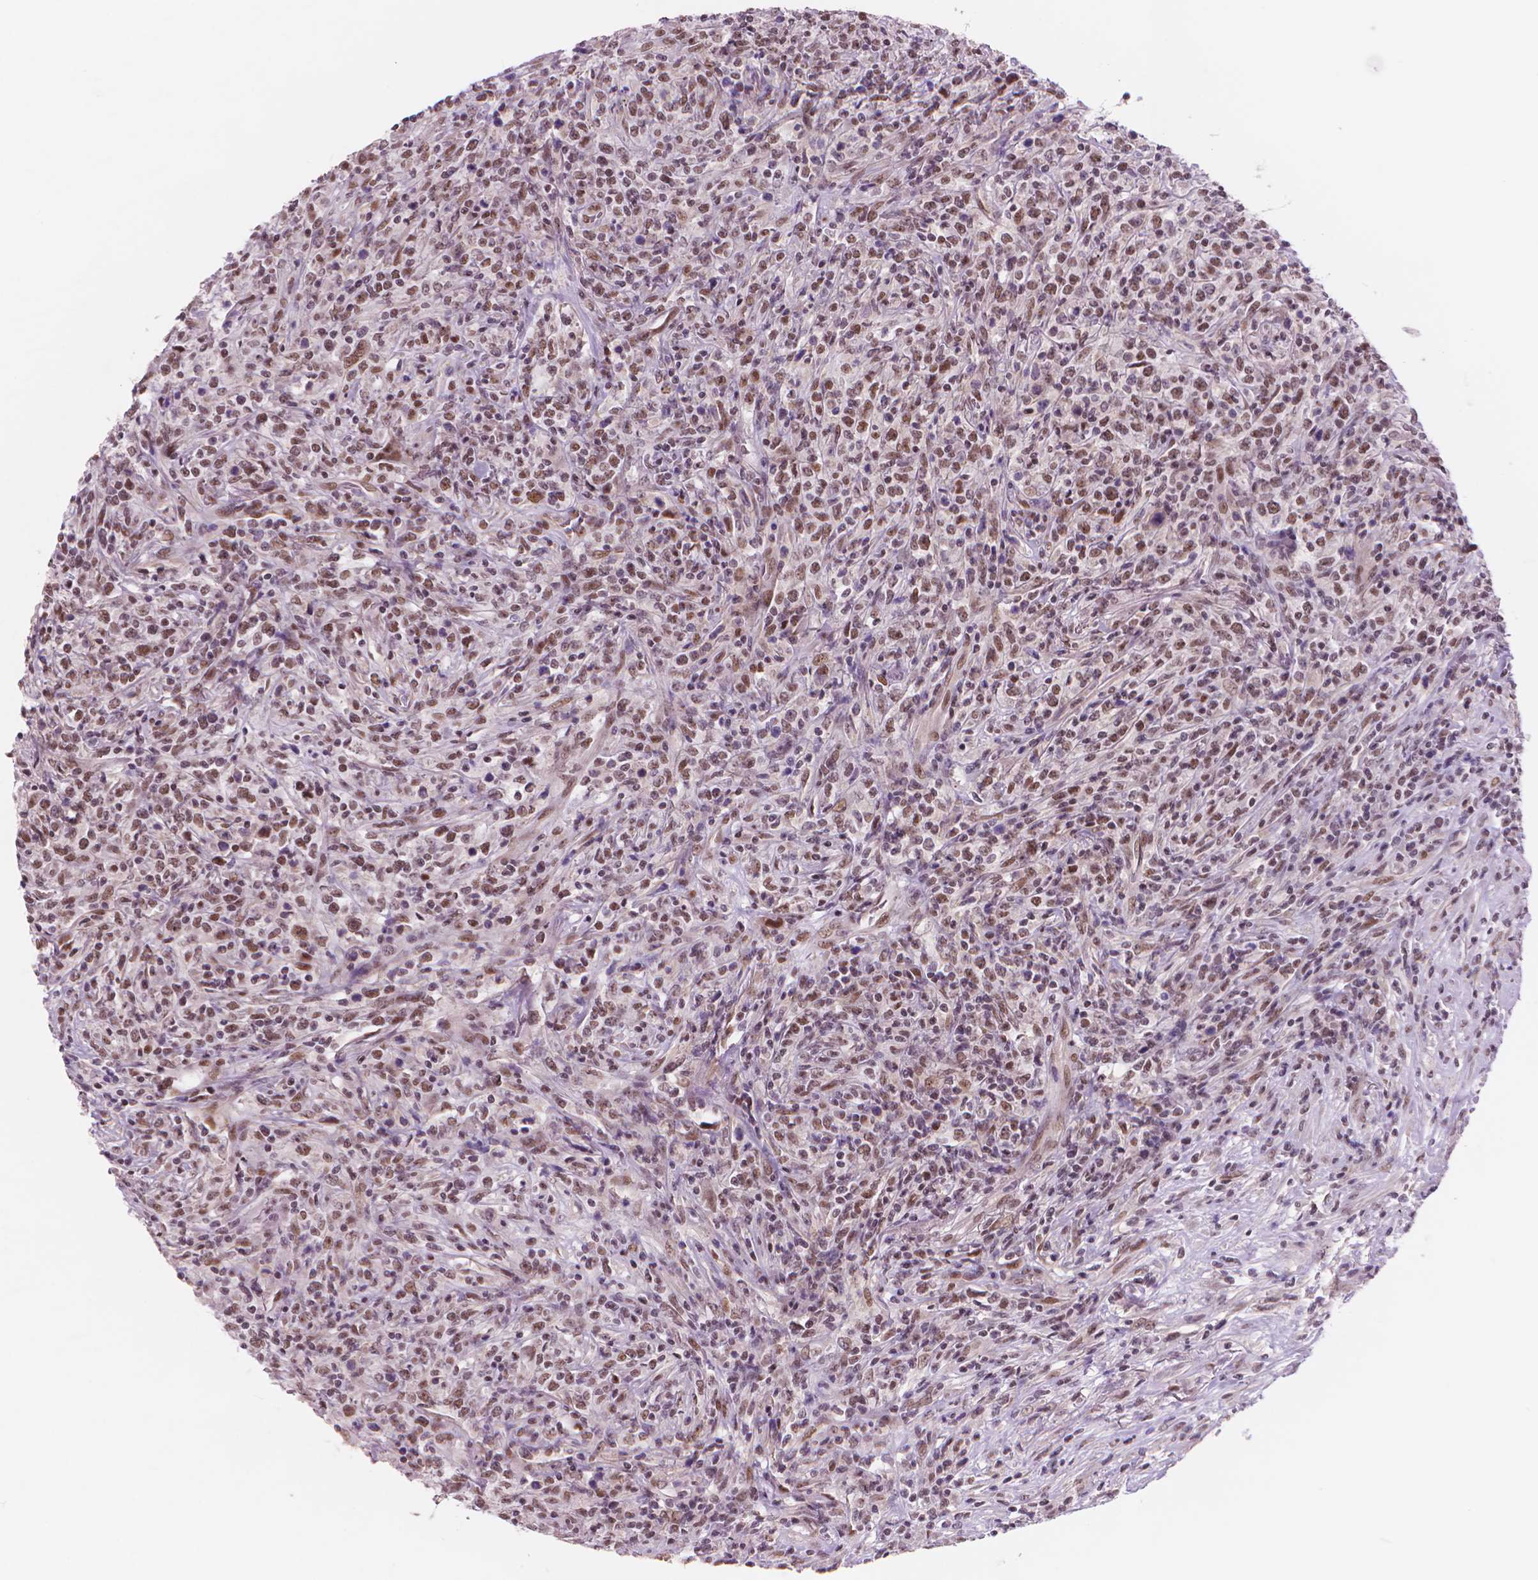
{"staining": {"intensity": "moderate", "quantity": ">75%", "location": "nuclear"}, "tissue": "lymphoma", "cell_type": "Tumor cells", "image_type": "cancer", "snomed": [{"axis": "morphology", "description": "Malignant lymphoma, non-Hodgkin's type, High grade"}, {"axis": "topography", "description": "Lung"}], "caption": "DAB (3,3'-diaminobenzidine) immunohistochemical staining of high-grade malignant lymphoma, non-Hodgkin's type reveals moderate nuclear protein staining in about >75% of tumor cells.", "gene": "POLR3D", "patient": {"sex": "male", "age": 79}}